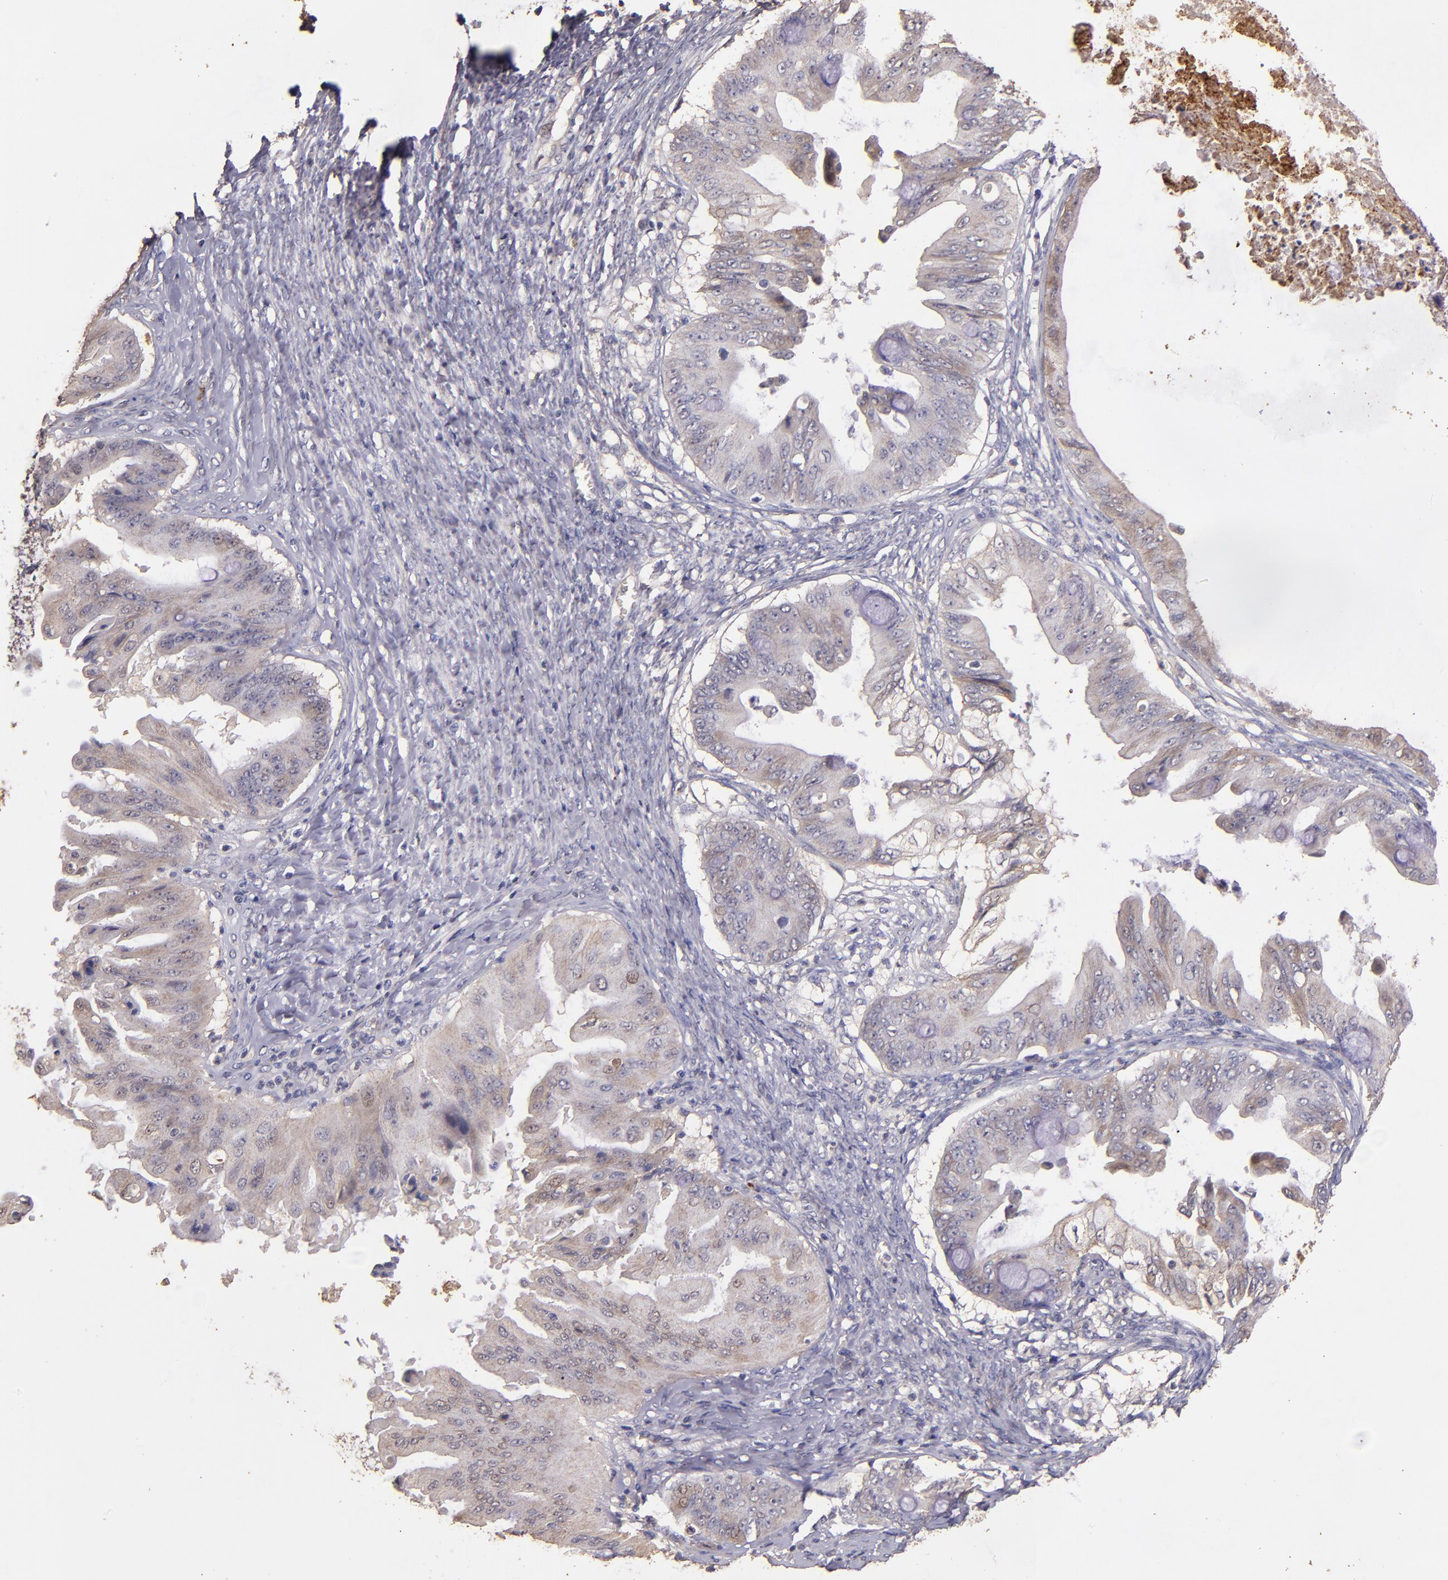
{"staining": {"intensity": "weak", "quantity": ">75%", "location": "cytoplasmic/membranous"}, "tissue": "ovarian cancer", "cell_type": "Tumor cells", "image_type": "cancer", "snomed": [{"axis": "morphology", "description": "Cystadenocarcinoma, mucinous, NOS"}, {"axis": "topography", "description": "Ovary"}], "caption": "Protein analysis of mucinous cystadenocarcinoma (ovarian) tissue shows weak cytoplasmic/membranous staining in approximately >75% of tumor cells. (Brightfield microscopy of DAB IHC at high magnification).", "gene": "HECTD1", "patient": {"sex": "female", "age": 37}}